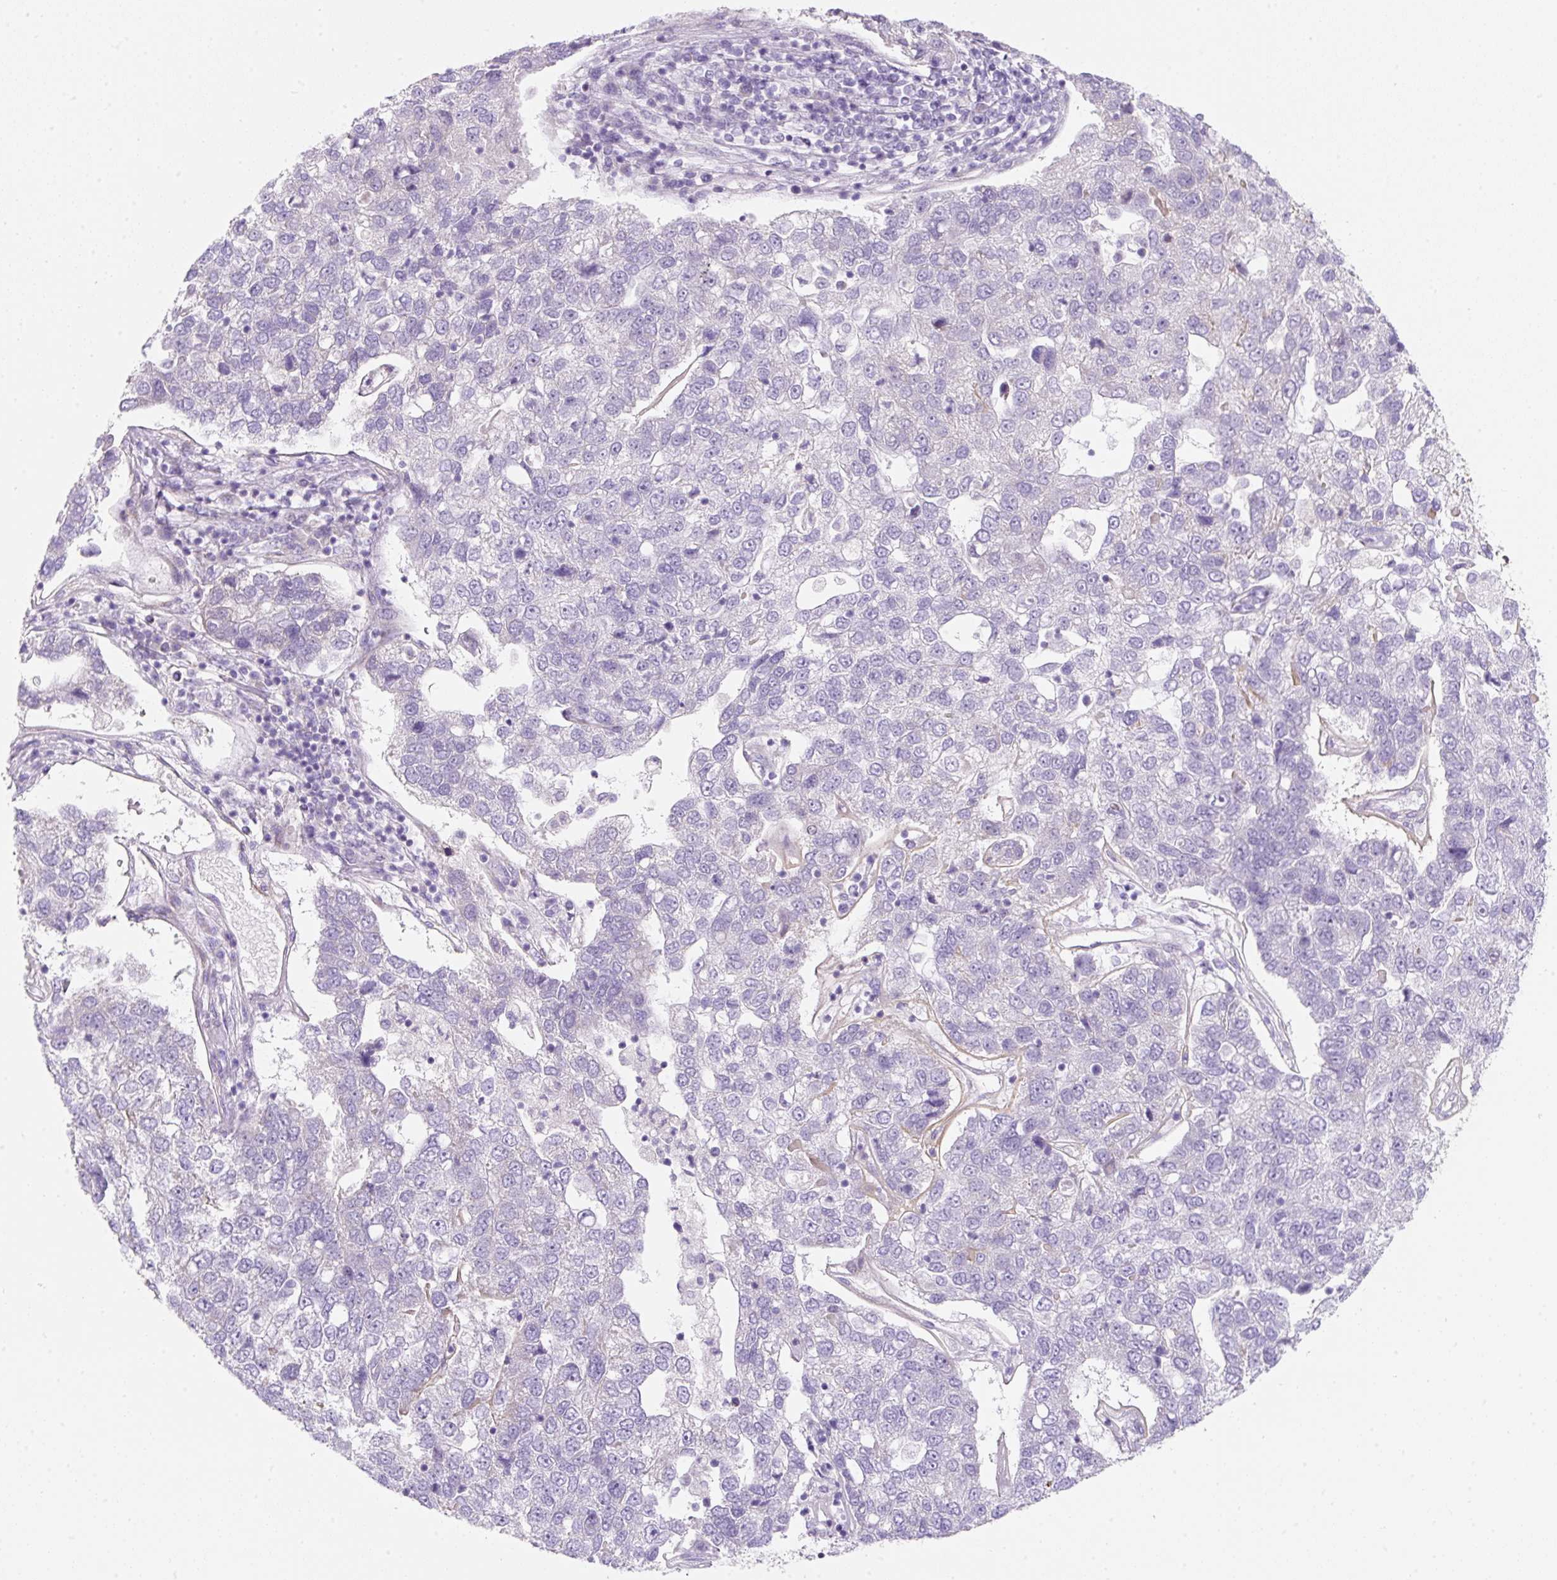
{"staining": {"intensity": "negative", "quantity": "none", "location": "none"}, "tissue": "pancreatic cancer", "cell_type": "Tumor cells", "image_type": "cancer", "snomed": [{"axis": "morphology", "description": "Adenocarcinoma, NOS"}, {"axis": "topography", "description": "Pancreas"}], "caption": "A micrograph of pancreatic cancer stained for a protein exhibits no brown staining in tumor cells. Nuclei are stained in blue.", "gene": "ERAP2", "patient": {"sex": "female", "age": 61}}